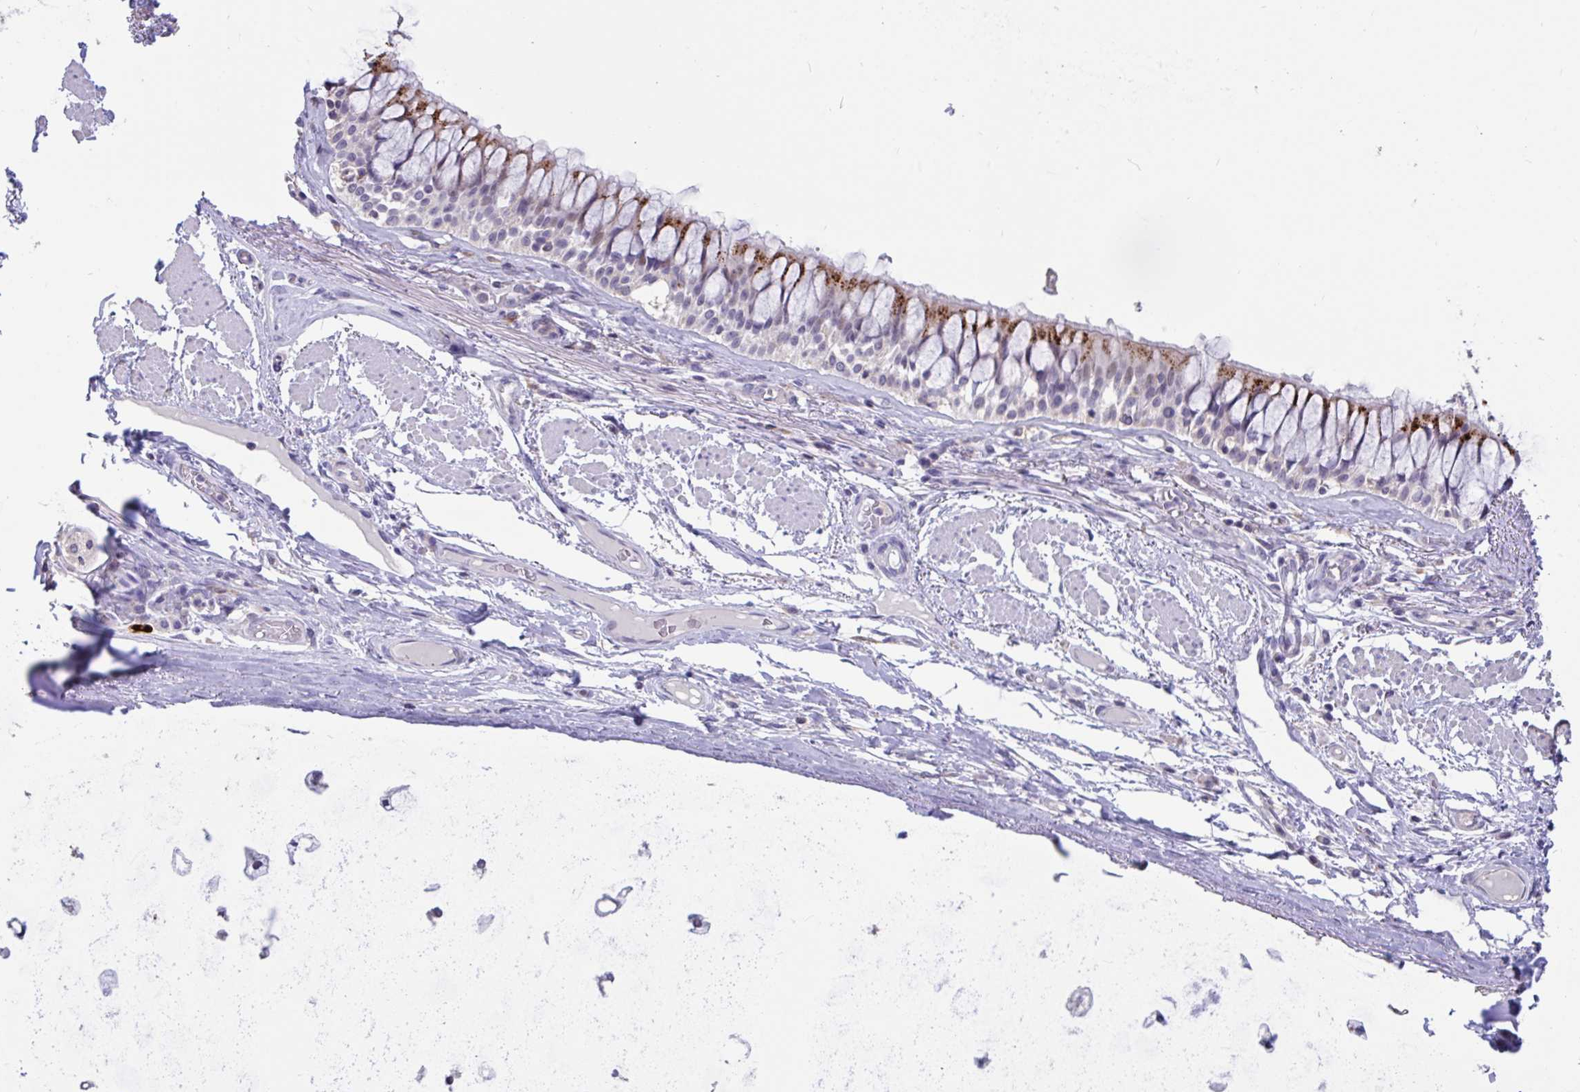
{"staining": {"intensity": "negative", "quantity": "none", "location": "none"}, "tissue": "soft tissue", "cell_type": "Fibroblasts", "image_type": "normal", "snomed": [{"axis": "morphology", "description": "Normal tissue, NOS"}, {"axis": "topography", "description": "Cartilage tissue"}, {"axis": "topography", "description": "Bronchus"}], "caption": "Histopathology image shows no significant protein staining in fibroblasts of unremarkable soft tissue.", "gene": "DDX39A", "patient": {"sex": "male", "age": 64}}